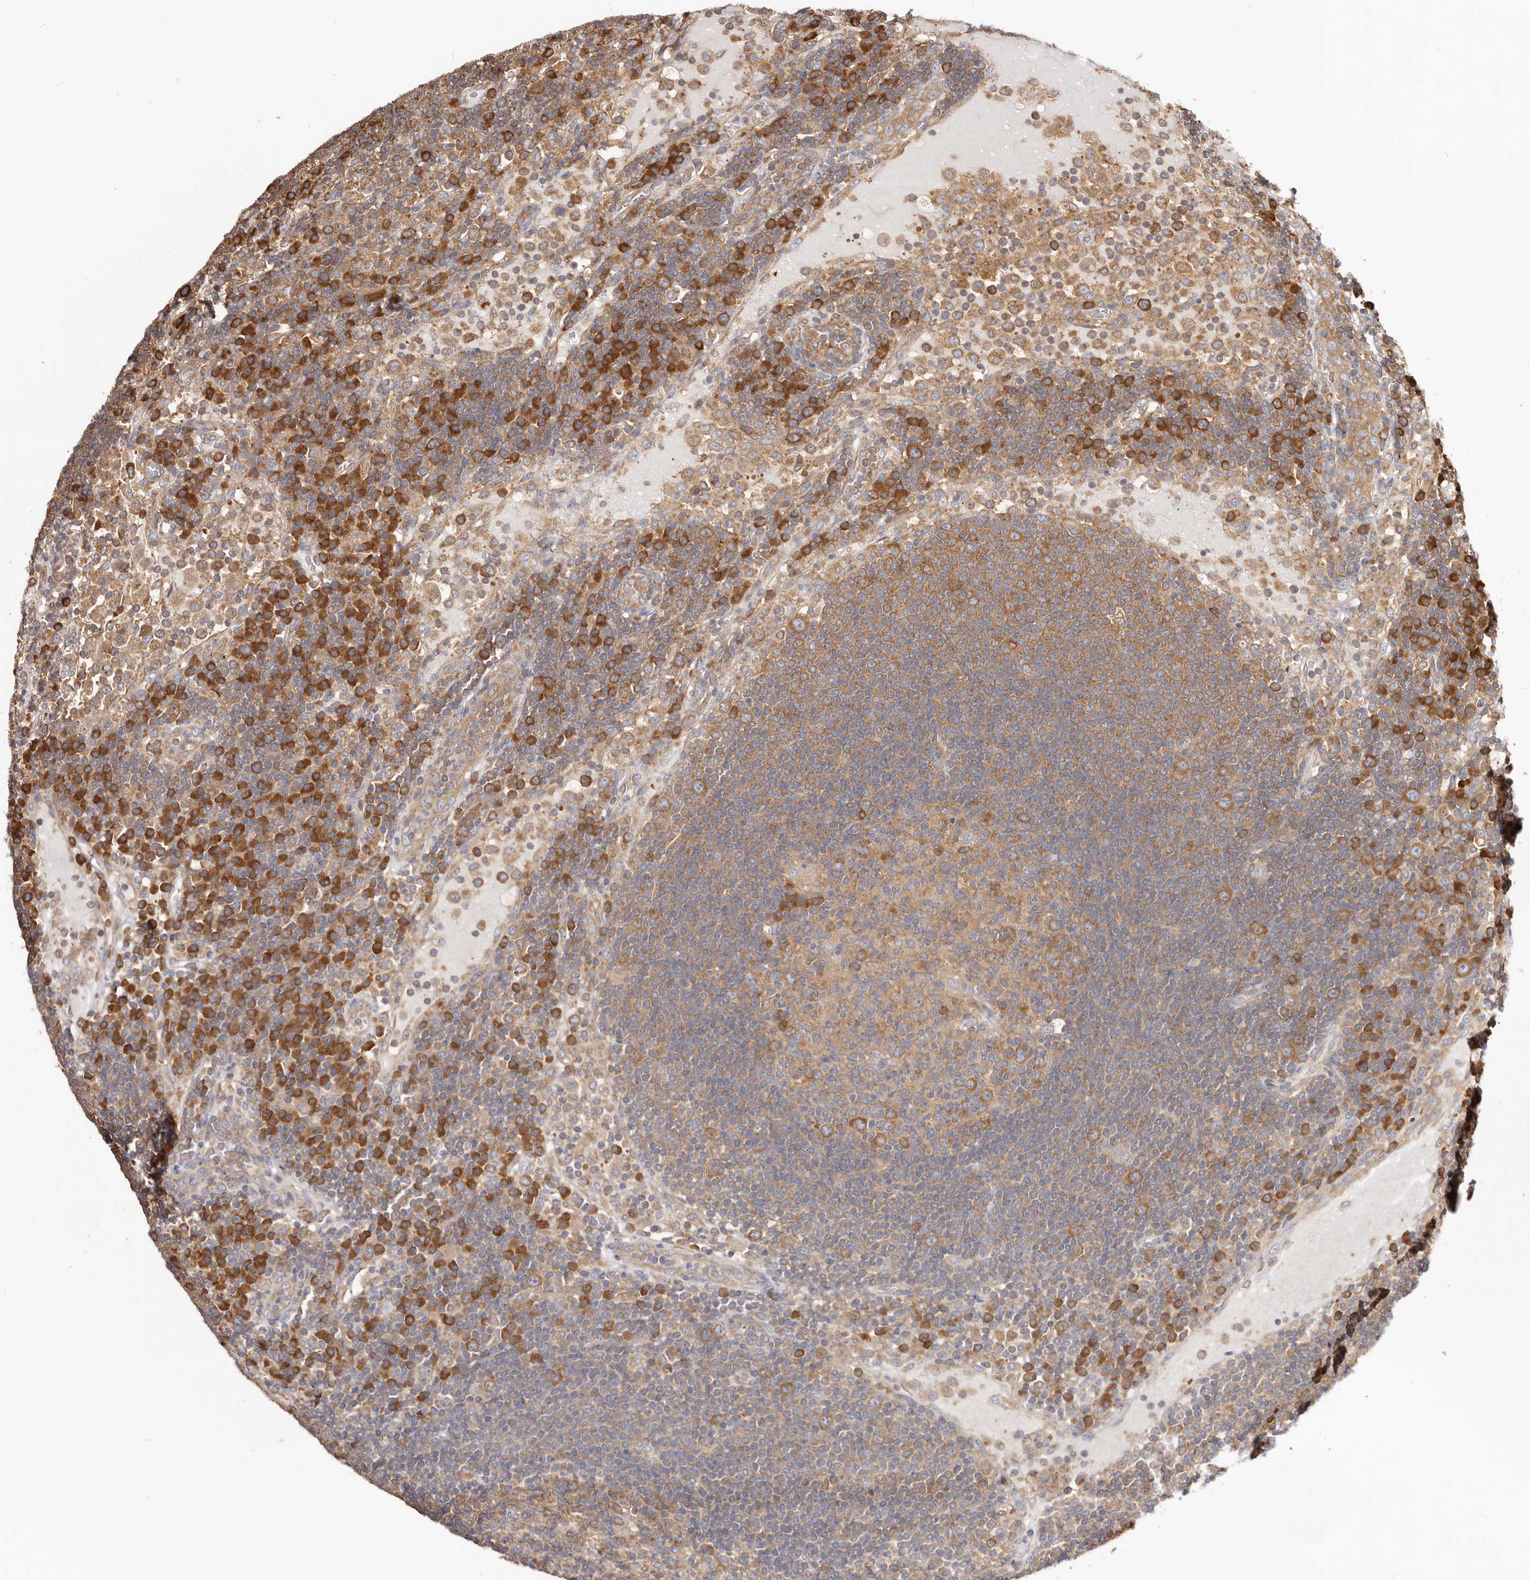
{"staining": {"intensity": "moderate", "quantity": ">75%", "location": "cytoplasmic/membranous"}, "tissue": "lymph node", "cell_type": "Germinal center cells", "image_type": "normal", "snomed": [{"axis": "morphology", "description": "Normal tissue, NOS"}, {"axis": "topography", "description": "Lymph node"}], "caption": "Germinal center cells exhibit moderate cytoplasmic/membranous staining in about >75% of cells in benign lymph node. The staining is performed using DAB (3,3'-diaminobenzidine) brown chromogen to label protein expression. The nuclei are counter-stained blue using hematoxylin.", "gene": "EPRS1", "patient": {"sex": "female", "age": 53}}